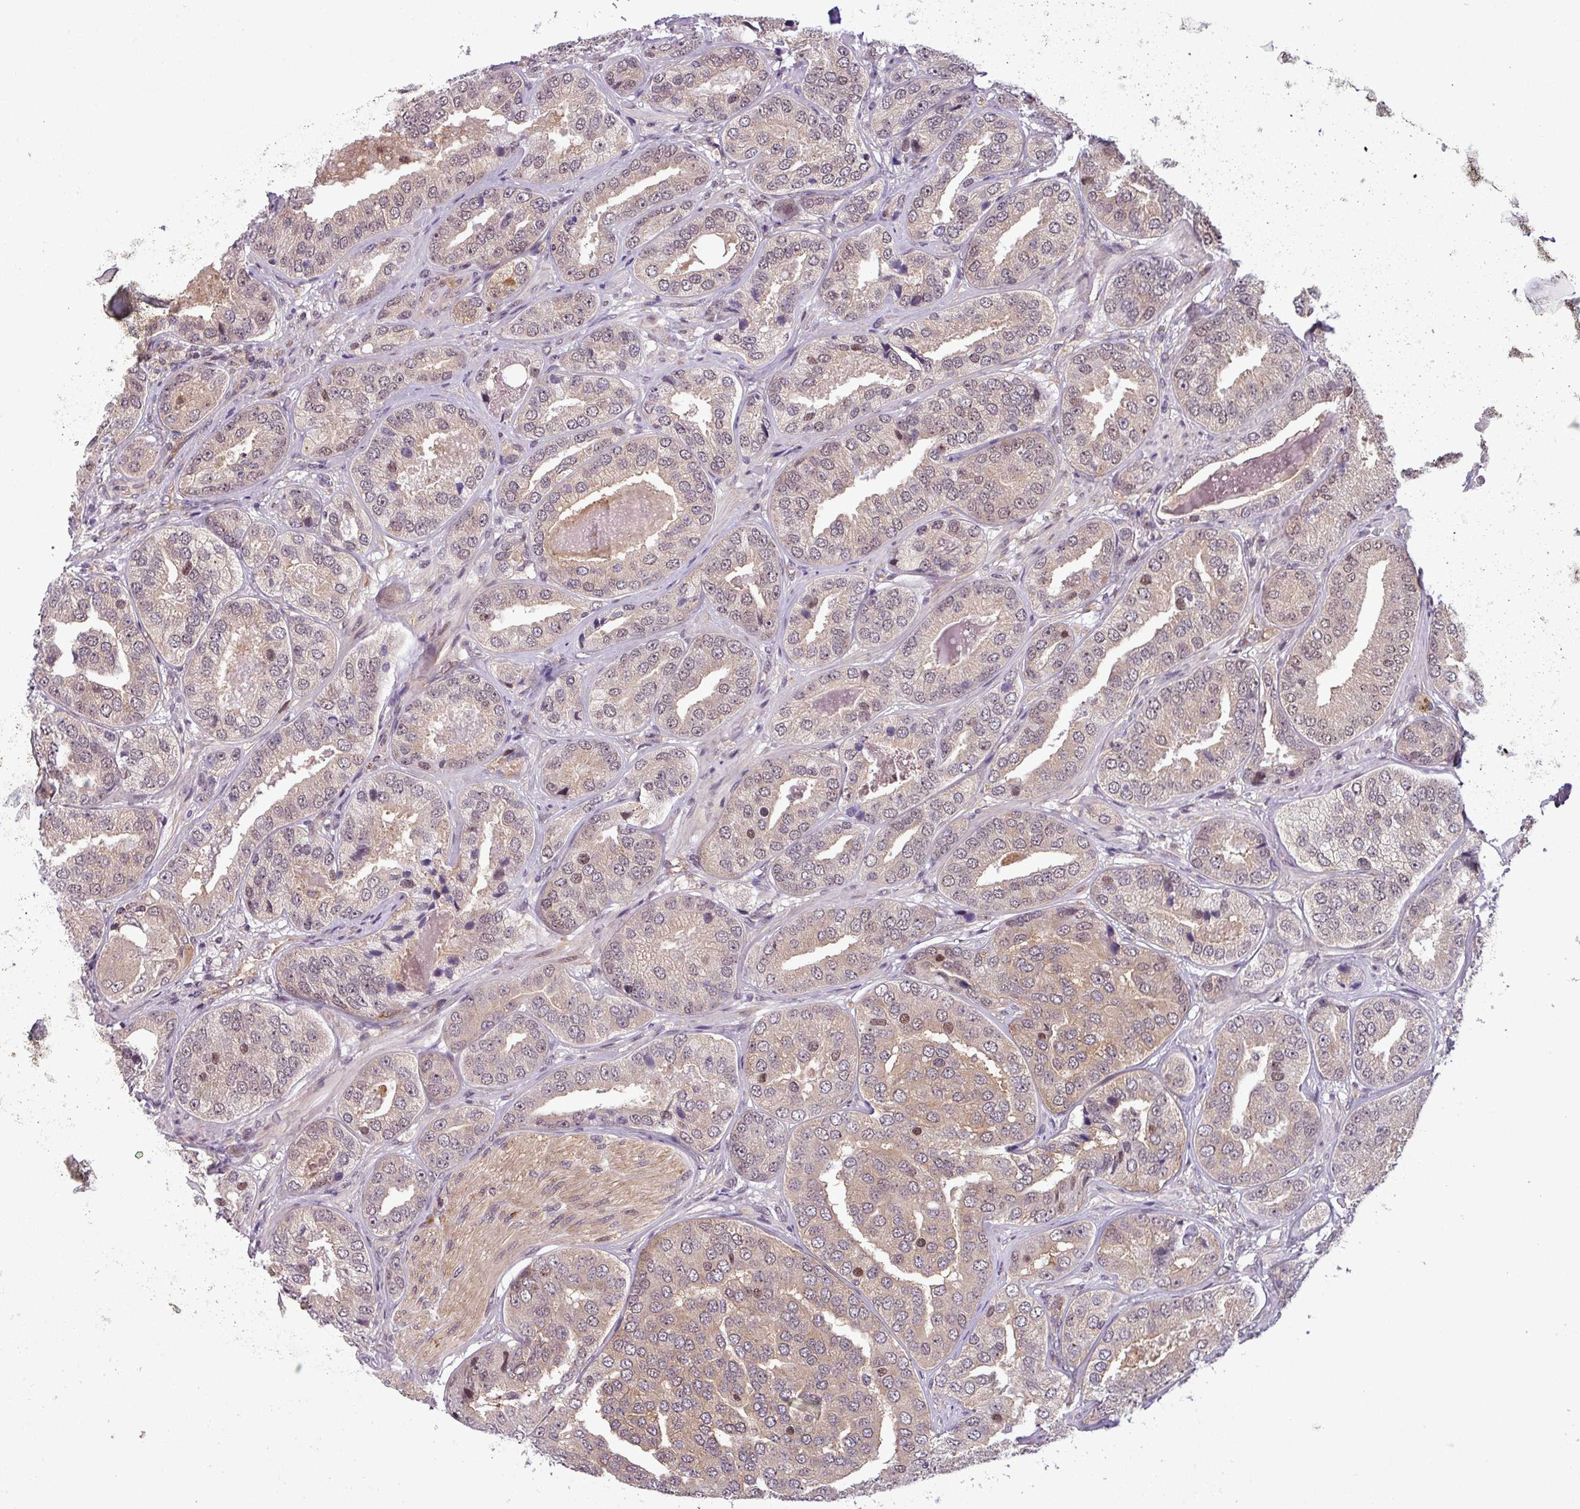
{"staining": {"intensity": "weak", "quantity": ">75%", "location": "cytoplasmic/membranous,nuclear"}, "tissue": "prostate cancer", "cell_type": "Tumor cells", "image_type": "cancer", "snomed": [{"axis": "morphology", "description": "Adenocarcinoma, High grade"}, {"axis": "topography", "description": "Prostate"}], "caption": "Human prostate high-grade adenocarcinoma stained with a brown dye reveals weak cytoplasmic/membranous and nuclear positive staining in approximately >75% of tumor cells.", "gene": "NPFFR1", "patient": {"sex": "male", "age": 63}}